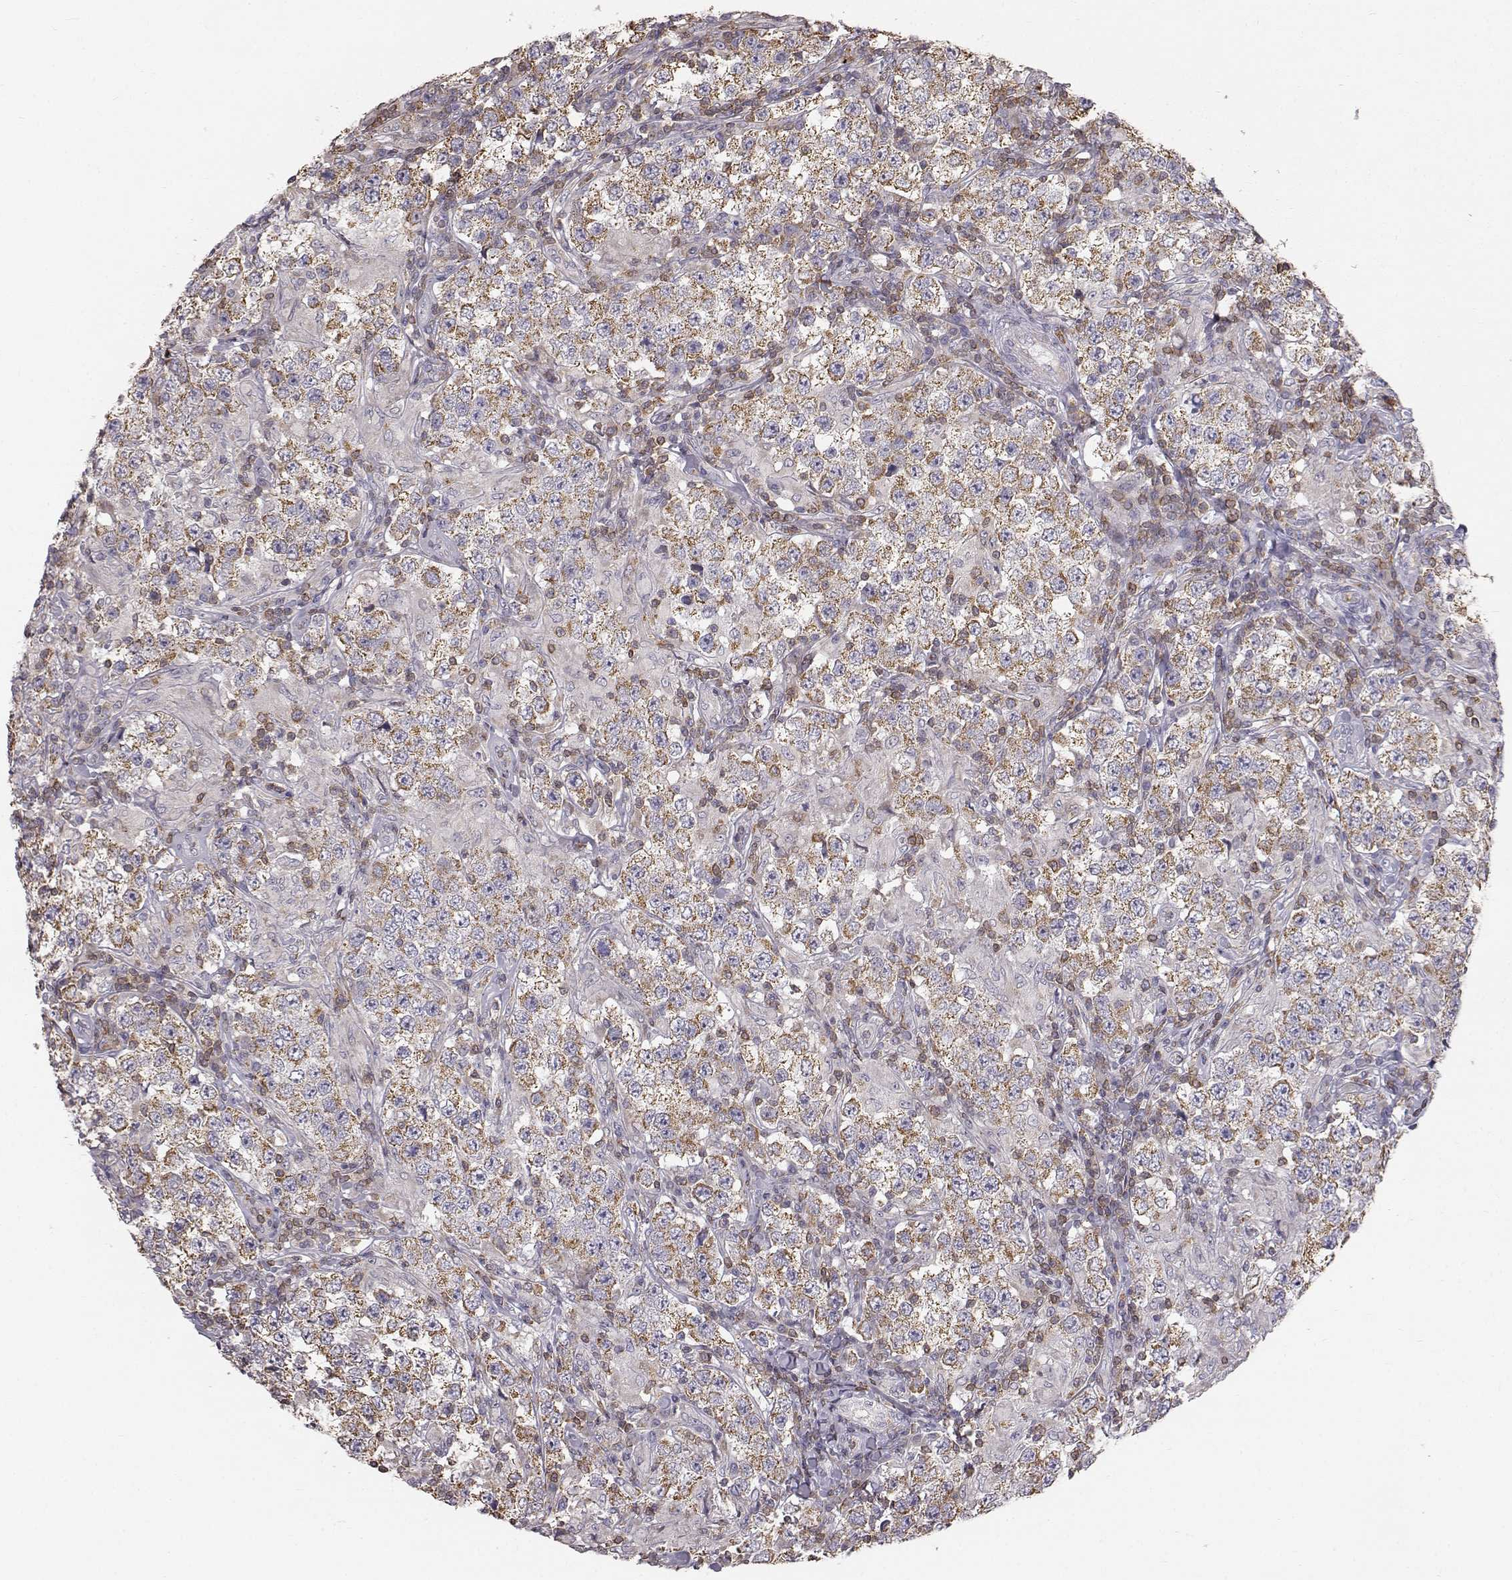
{"staining": {"intensity": "moderate", "quantity": ">75%", "location": "cytoplasmic/membranous"}, "tissue": "testis cancer", "cell_type": "Tumor cells", "image_type": "cancer", "snomed": [{"axis": "morphology", "description": "Seminoma, NOS"}, {"axis": "morphology", "description": "Carcinoma, Embryonal, NOS"}, {"axis": "topography", "description": "Testis"}], "caption": "Immunohistochemistry histopathology image of neoplastic tissue: testis cancer stained using immunohistochemistry (IHC) demonstrates medium levels of moderate protein expression localized specifically in the cytoplasmic/membranous of tumor cells, appearing as a cytoplasmic/membranous brown color.", "gene": "GRAP2", "patient": {"sex": "male", "age": 41}}